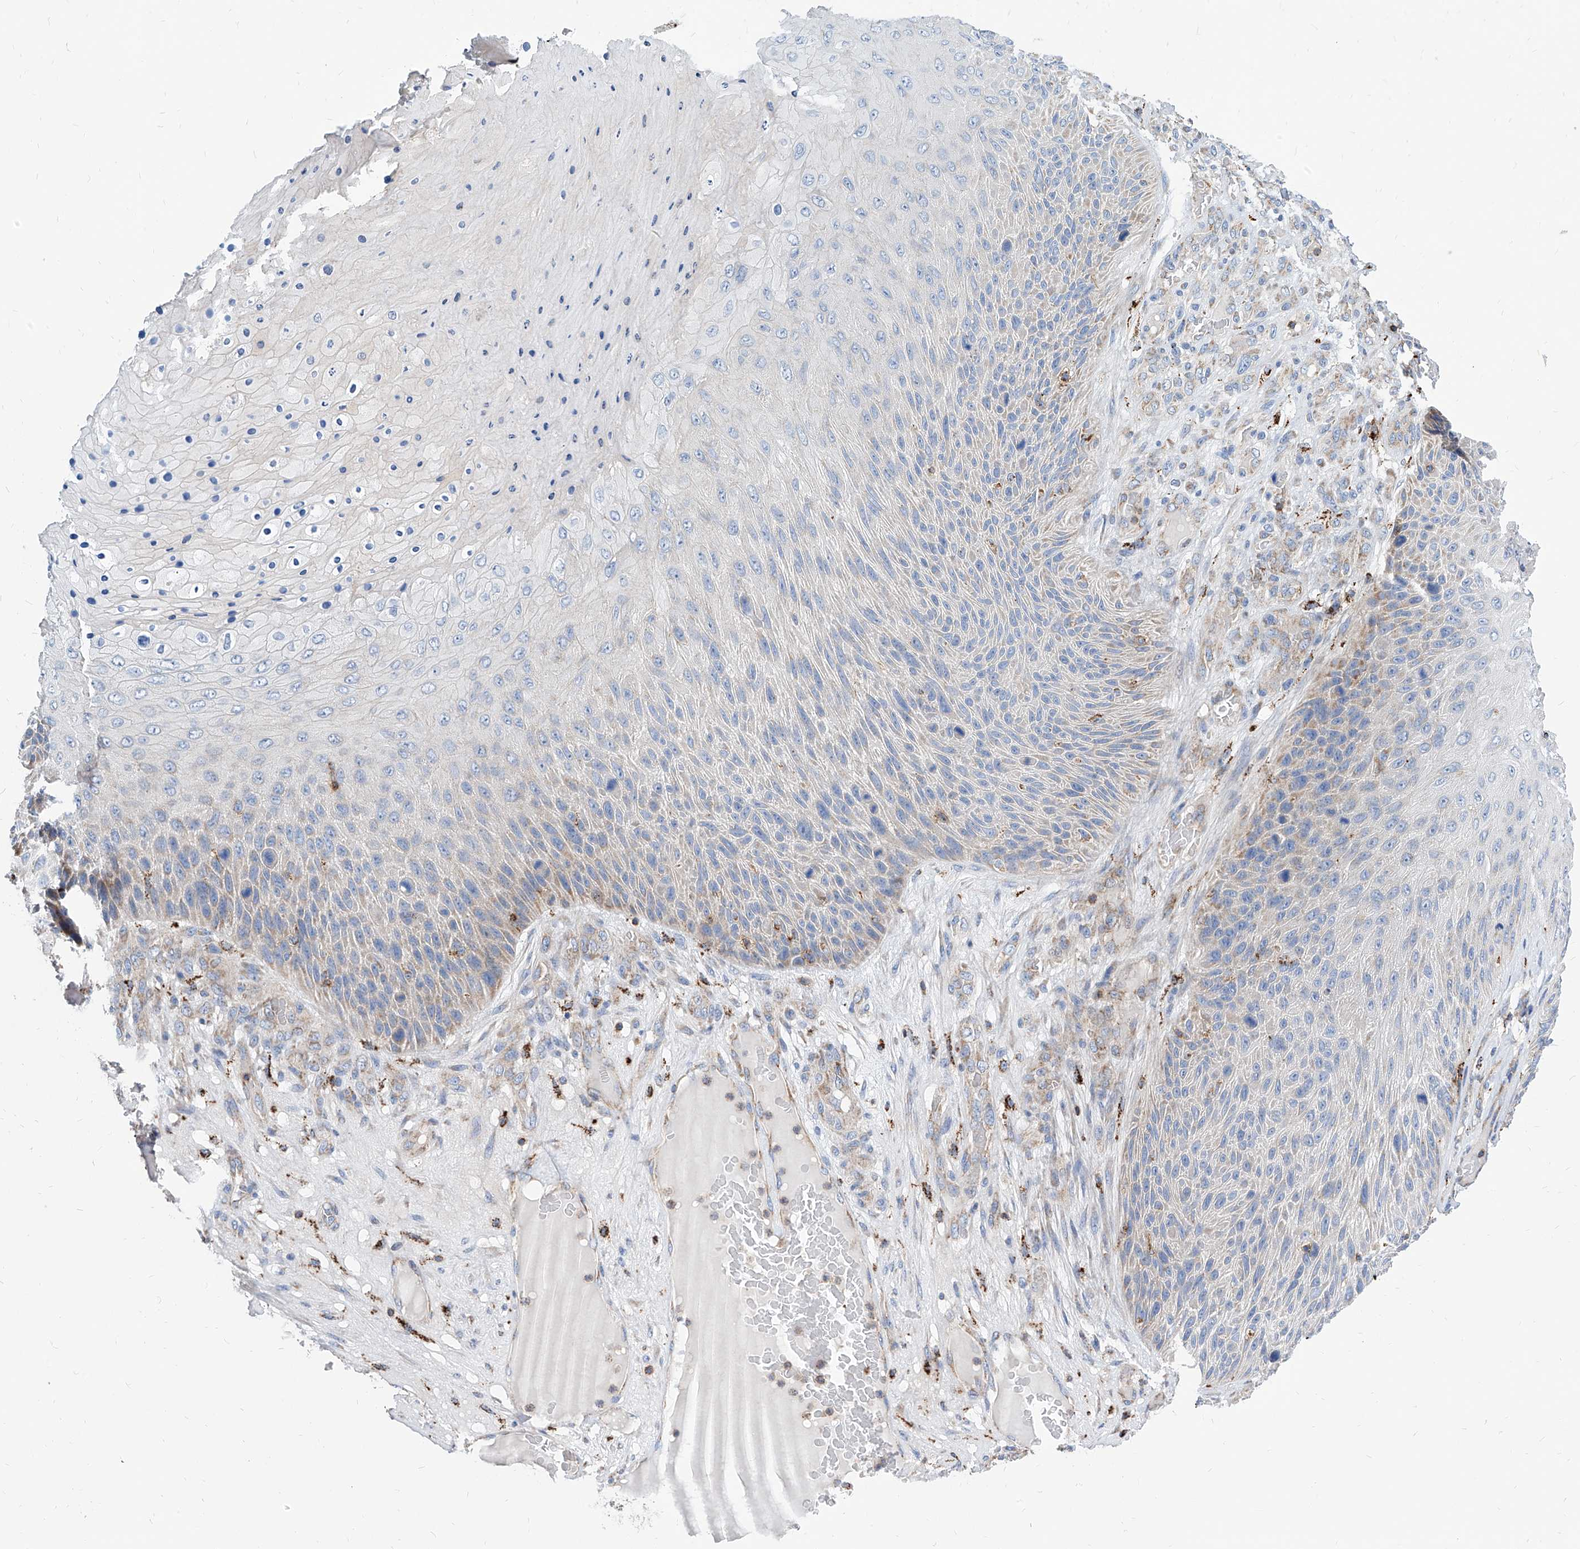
{"staining": {"intensity": "weak", "quantity": "<25%", "location": "cytoplasmic/membranous"}, "tissue": "skin cancer", "cell_type": "Tumor cells", "image_type": "cancer", "snomed": [{"axis": "morphology", "description": "Squamous cell carcinoma, NOS"}, {"axis": "topography", "description": "Skin"}], "caption": "Human skin cancer (squamous cell carcinoma) stained for a protein using immunohistochemistry demonstrates no positivity in tumor cells.", "gene": "CPNE5", "patient": {"sex": "female", "age": 88}}